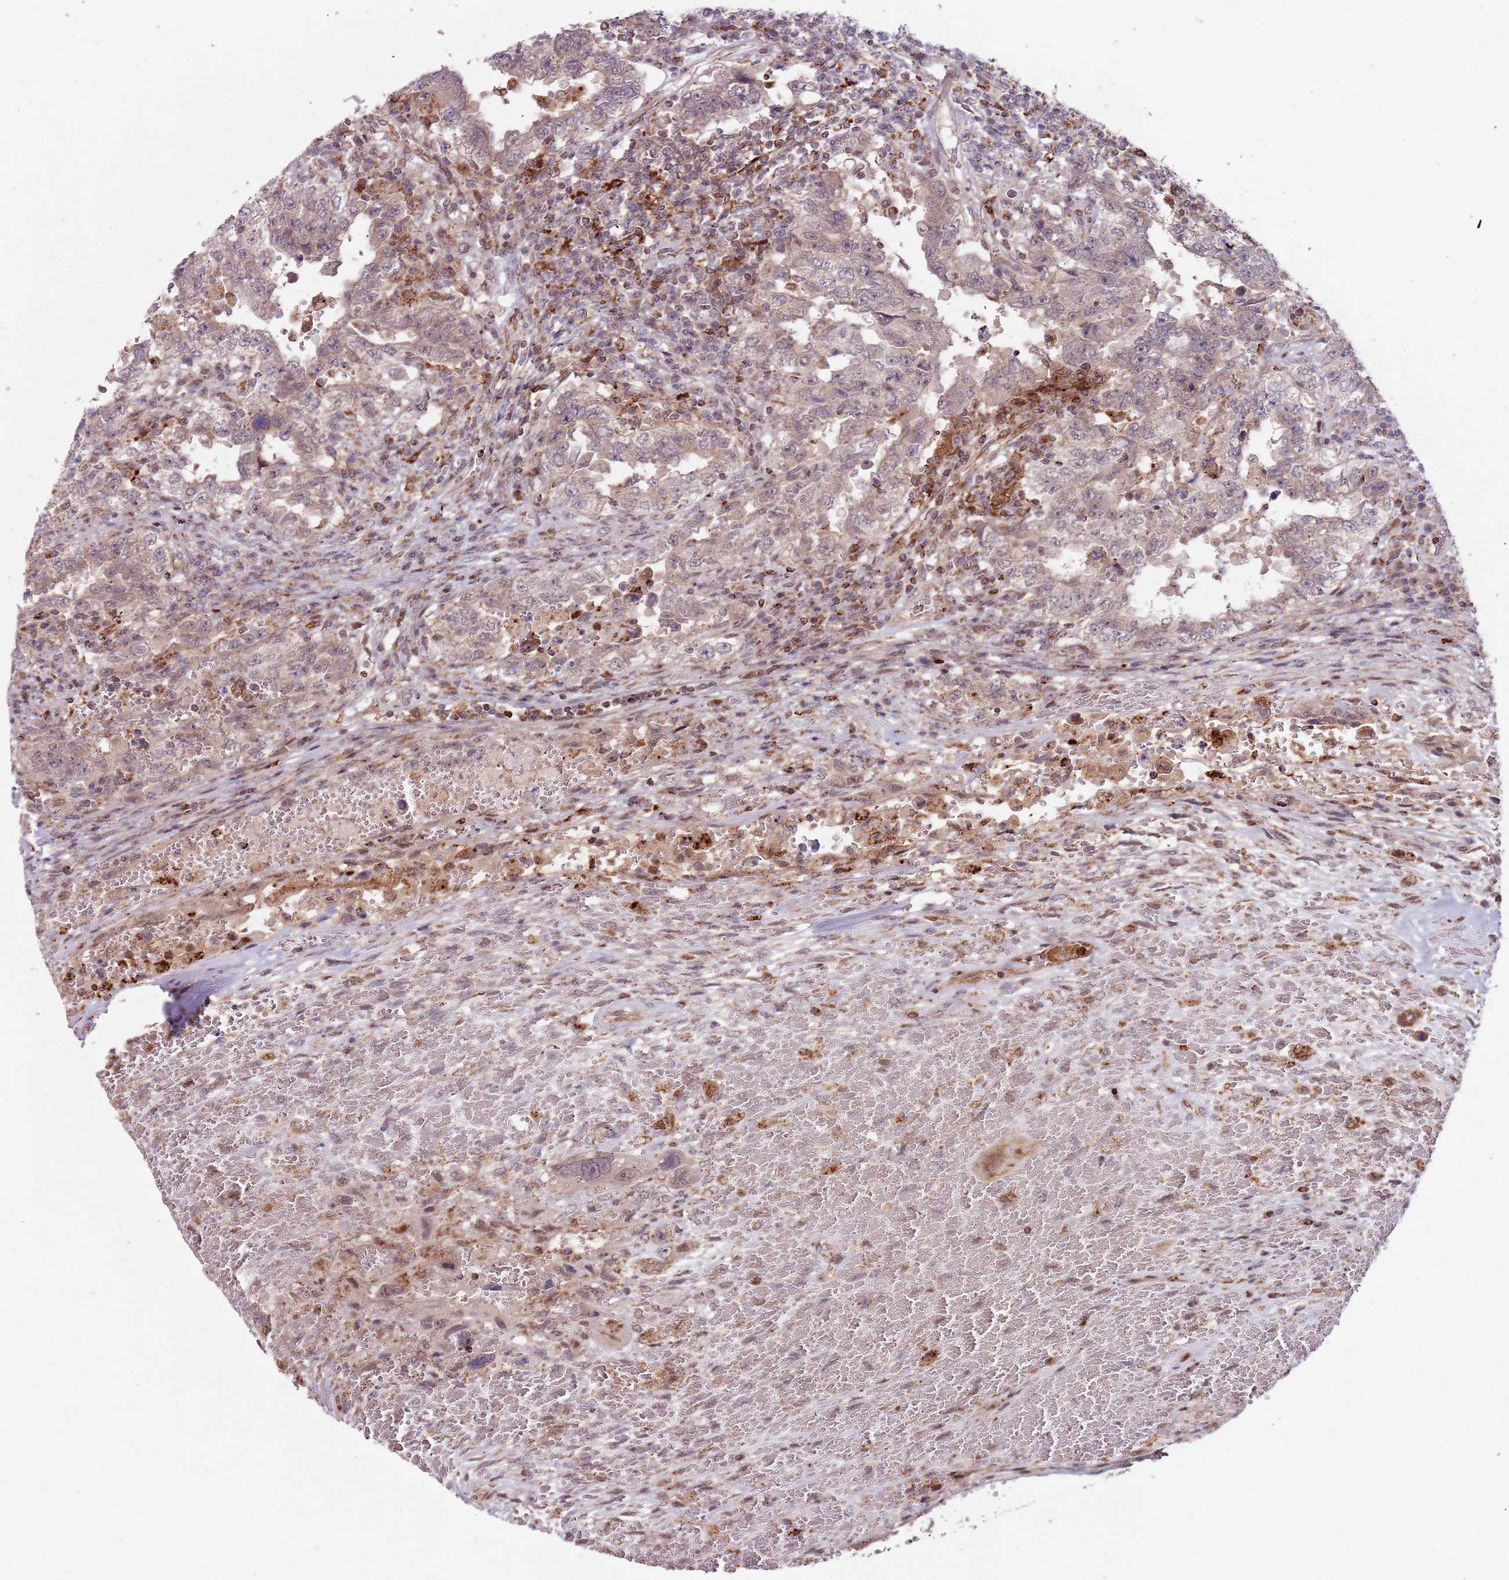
{"staining": {"intensity": "weak", "quantity": ">75%", "location": "cytoplasmic/membranous"}, "tissue": "testis cancer", "cell_type": "Tumor cells", "image_type": "cancer", "snomed": [{"axis": "morphology", "description": "Carcinoma, Embryonal, NOS"}, {"axis": "topography", "description": "Testis"}], "caption": "Immunohistochemical staining of human embryonal carcinoma (testis) displays low levels of weak cytoplasmic/membranous staining in about >75% of tumor cells.", "gene": "ULK3", "patient": {"sex": "male", "age": 26}}